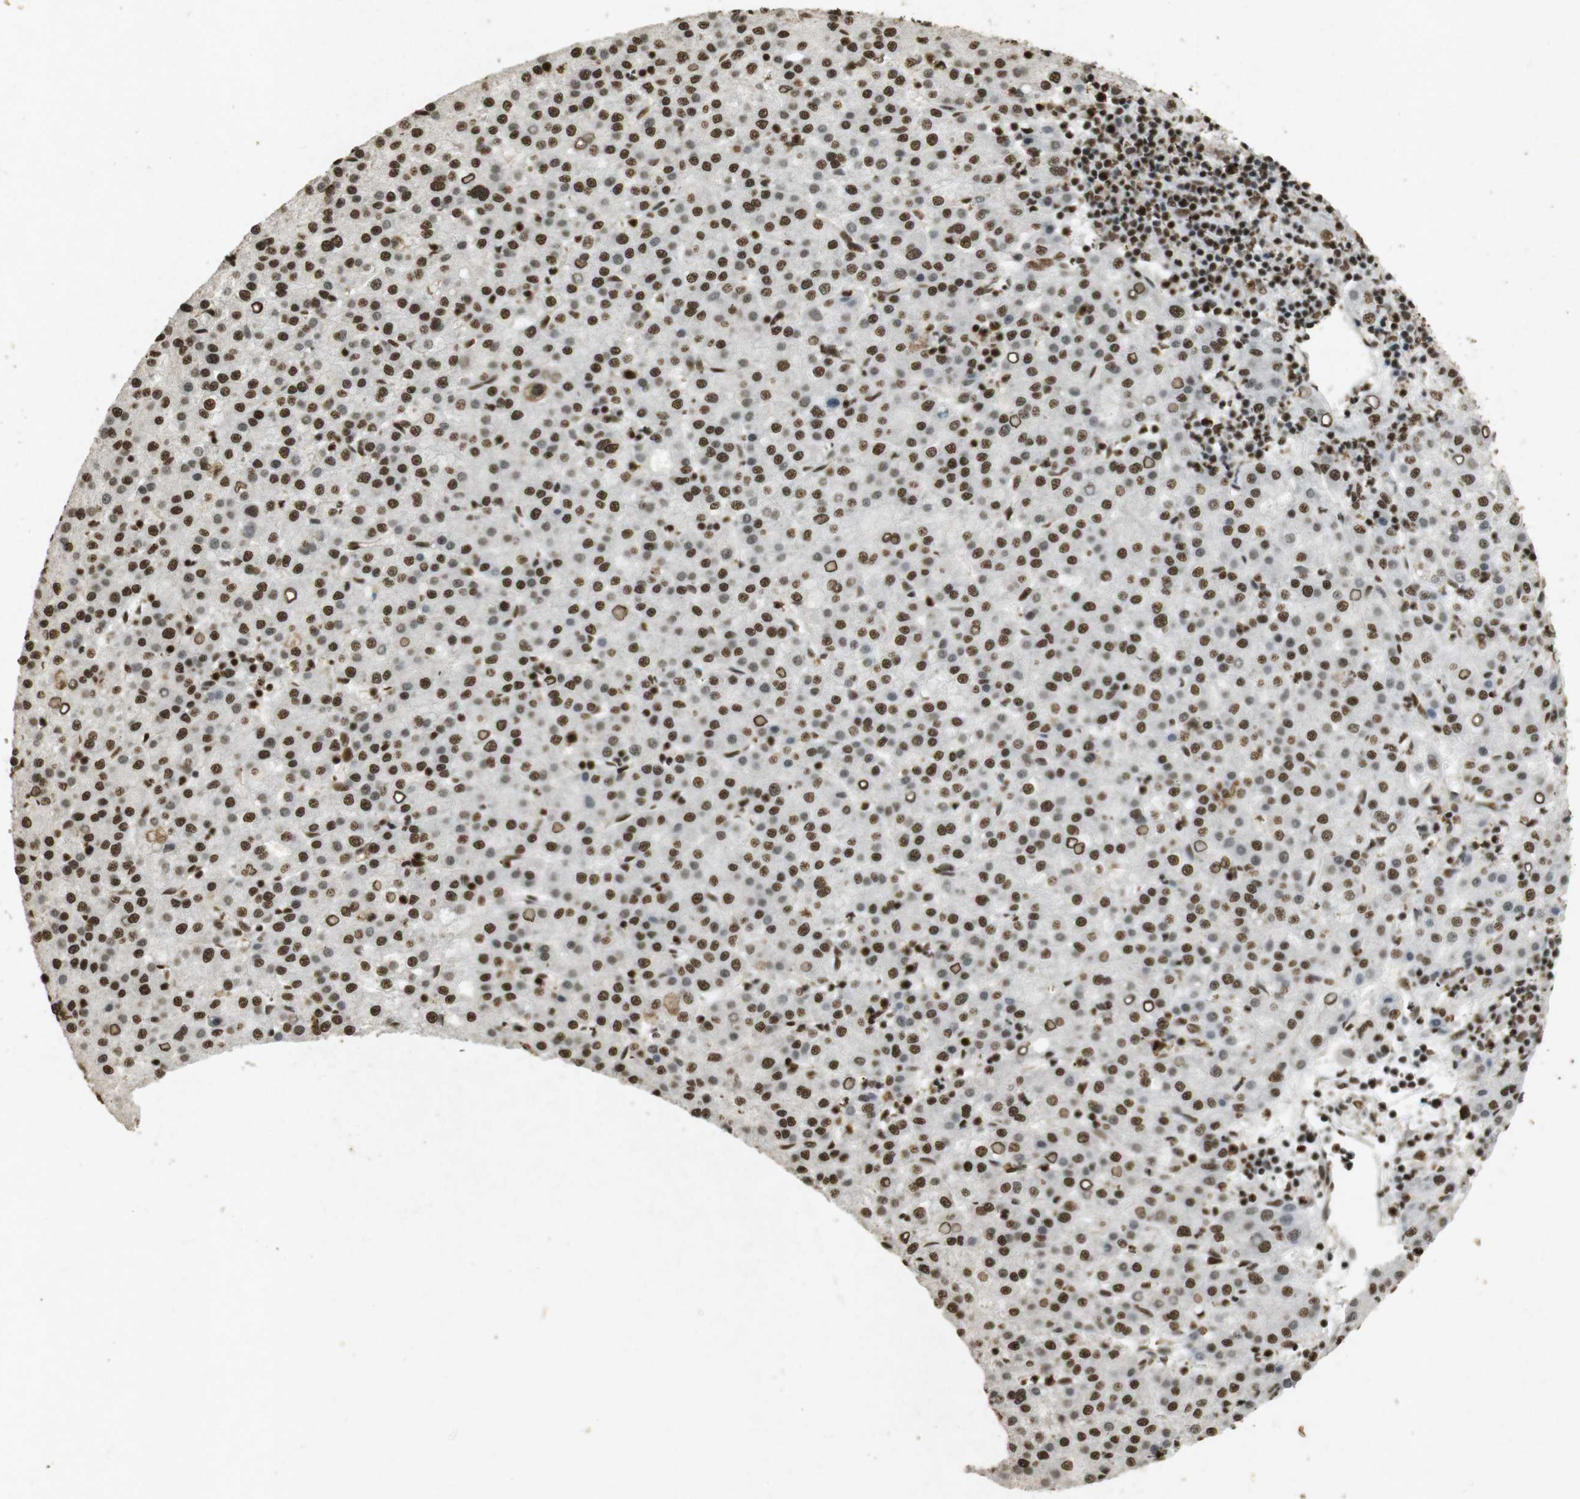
{"staining": {"intensity": "strong", "quantity": ">75%", "location": "nuclear"}, "tissue": "liver cancer", "cell_type": "Tumor cells", "image_type": "cancer", "snomed": [{"axis": "morphology", "description": "Carcinoma, Hepatocellular, NOS"}, {"axis": "topography", "description": "Liver"}], "caption": "IHC micrograph of liver cancer stained for a protein (brown), which displays high levels of strong nuclear positivity in about >75% of tumor cells.", "gene": "GATA4", "patient": {"sex": "female", "age": 58}}